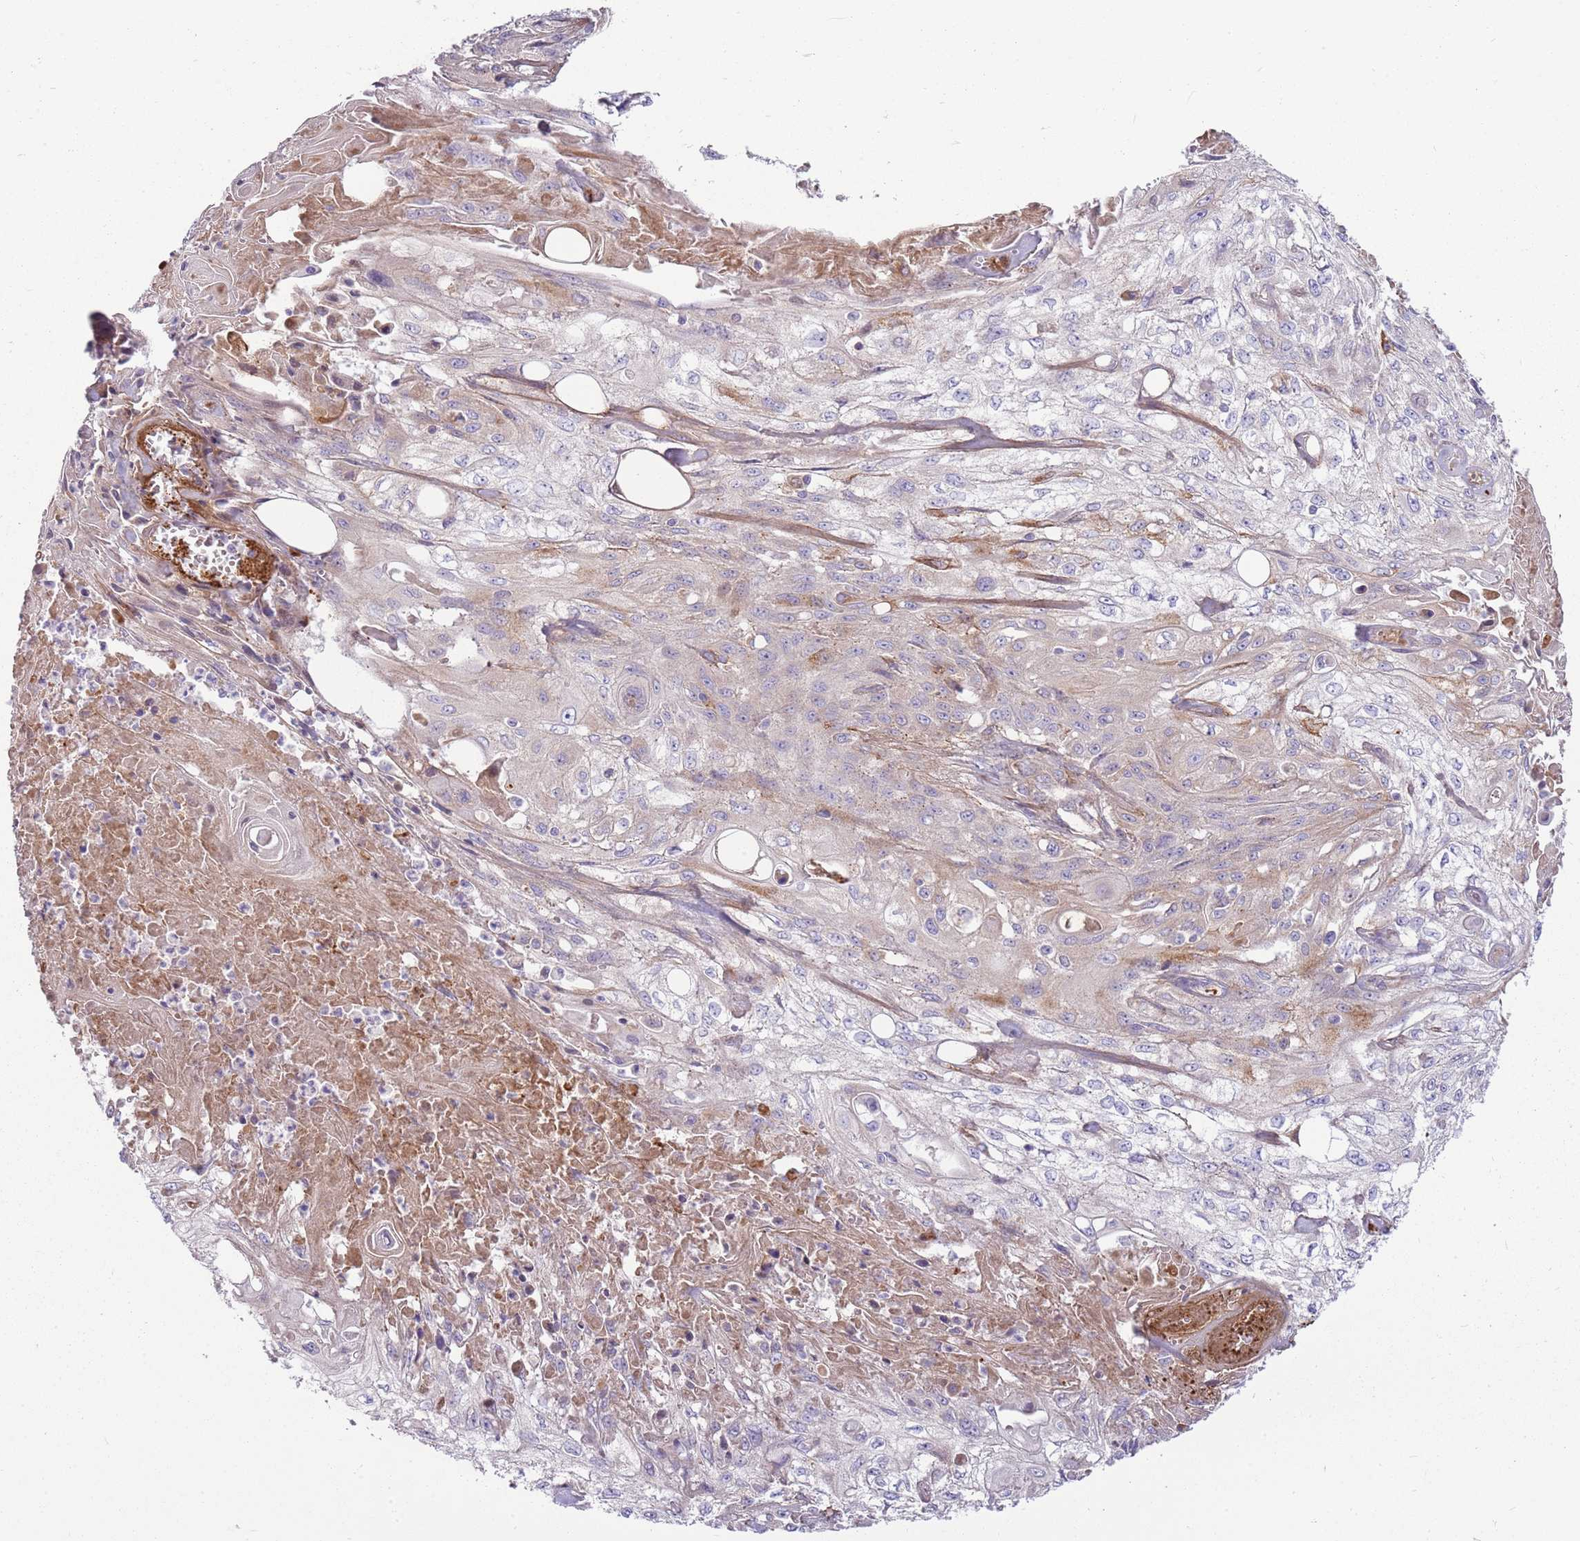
{"staining": {"intensity": "negative", "quantity": "none", "location": "none"}, "tissue": "skin cancer", "cell_type": "Tumor cells", "image_type": "cancer", "snomed": [{"axis": "morphology", "description": "Squamous cell carcinoma, NOS"}, {"axis": "morphology", "description": "Squamous cell carcinoma, metastatic, NOS"}, {"axis": "topography", "description": "Skin"}, {"axis": "topography", "description": "Lymph node"}], "caption": "The micrograph displays no significant expression in tumor cells of skin squamous cell carcinoma. Nuclei are stained in blue.", "gene": "EMC1", "patient": {"sex": "male", "age": 75}}